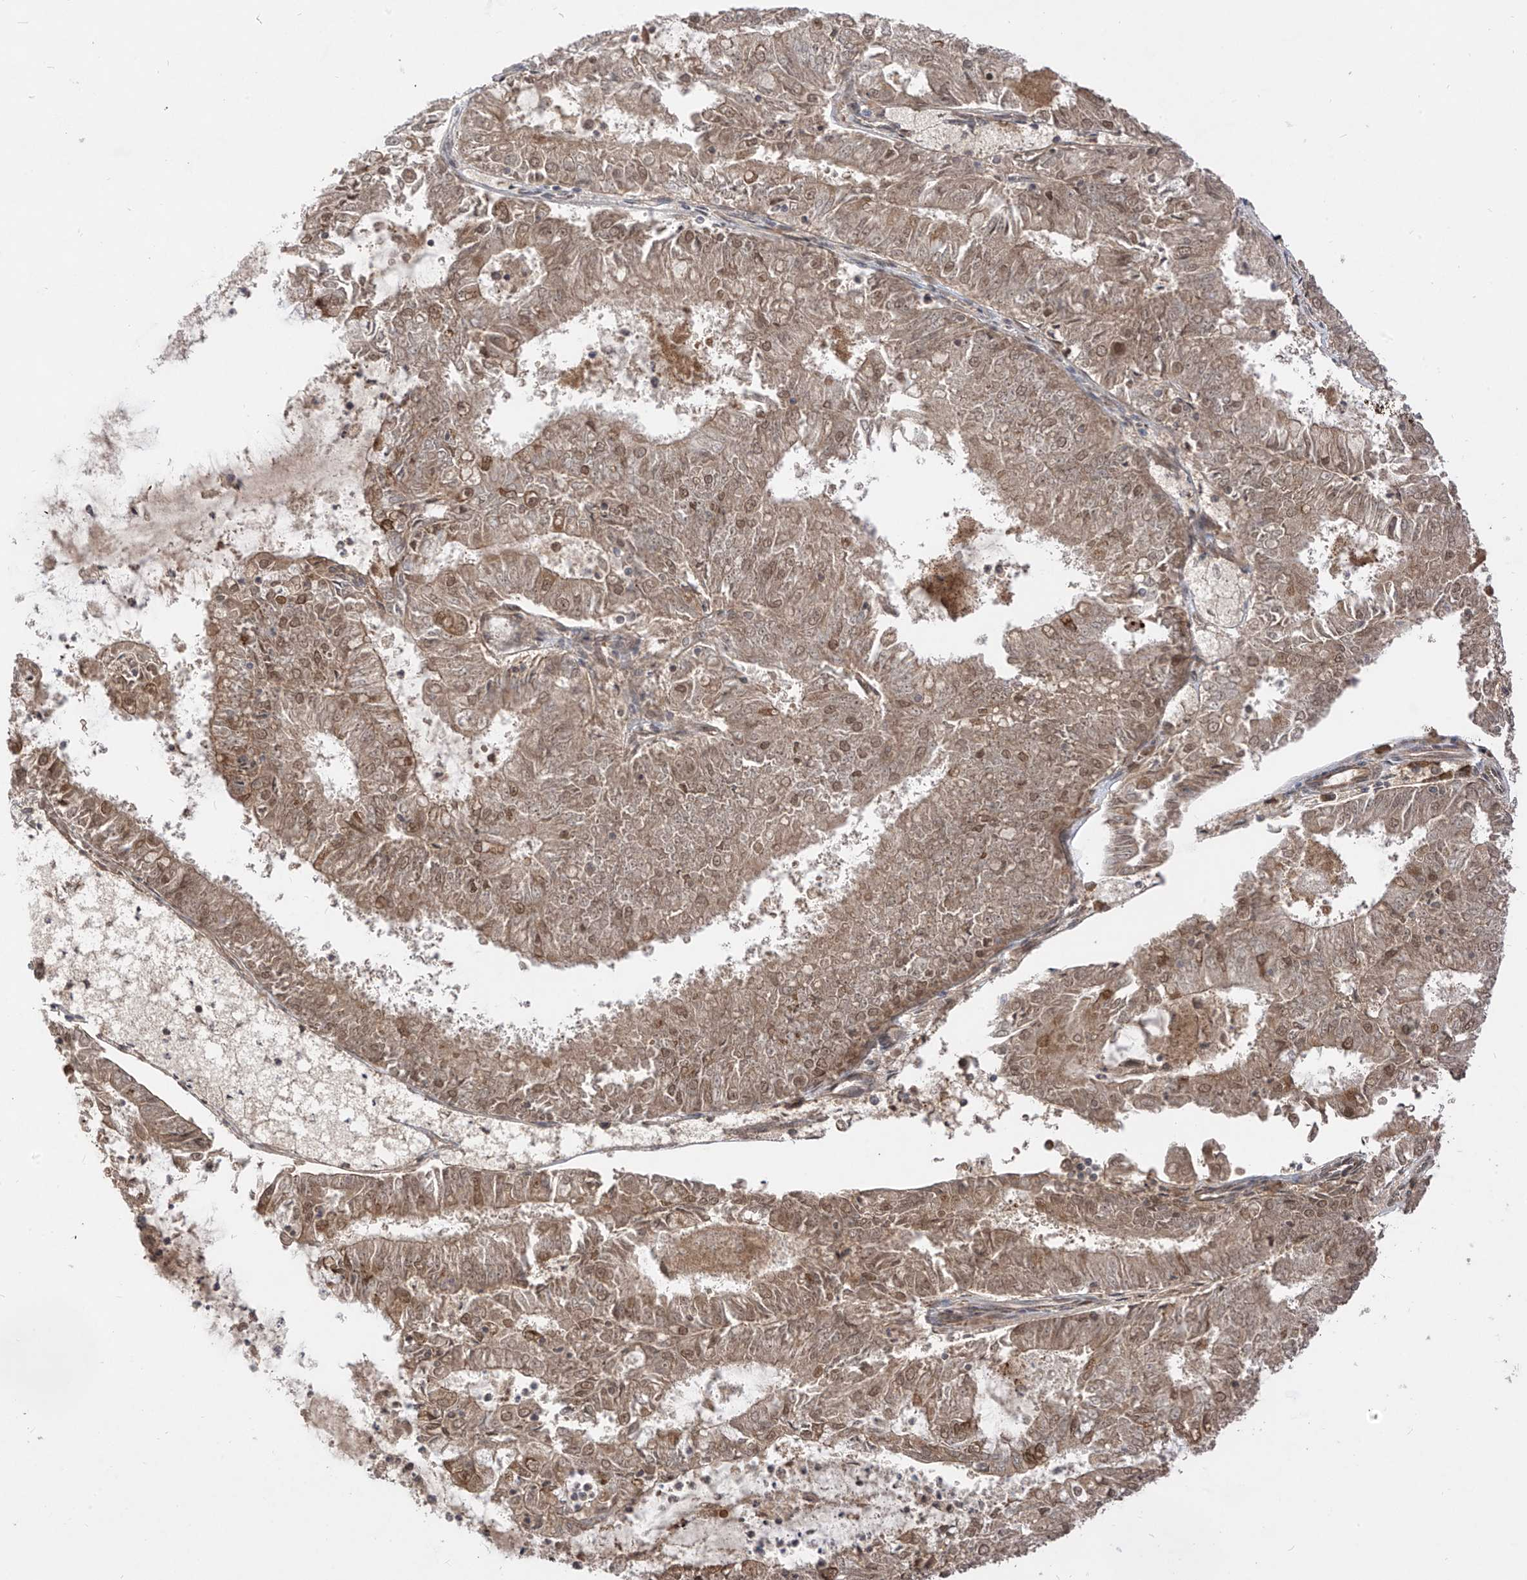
{"staining": {"intensity": "moderate", "quantity": ">75%", "location": "cytoplasmic/membranous,nuclear"}, "tissue": "endometrial cancer", "cell_type": "Tumor cells", "image_type": "cancer", "snomed": [{"axis": "morphology", "description": "Adenocarcinoma, NOS"}, {"axis": "topography", "description": "Endometrium"}], "caption": "Endometrial cancer stained with DAB IHC reveals medium levels of moderate cytoplasmic/membranous and nuclear positivity in about >75% of tumor cells.", "gene": "LCOR", "patient": {"sex": "female", "age": 57}}